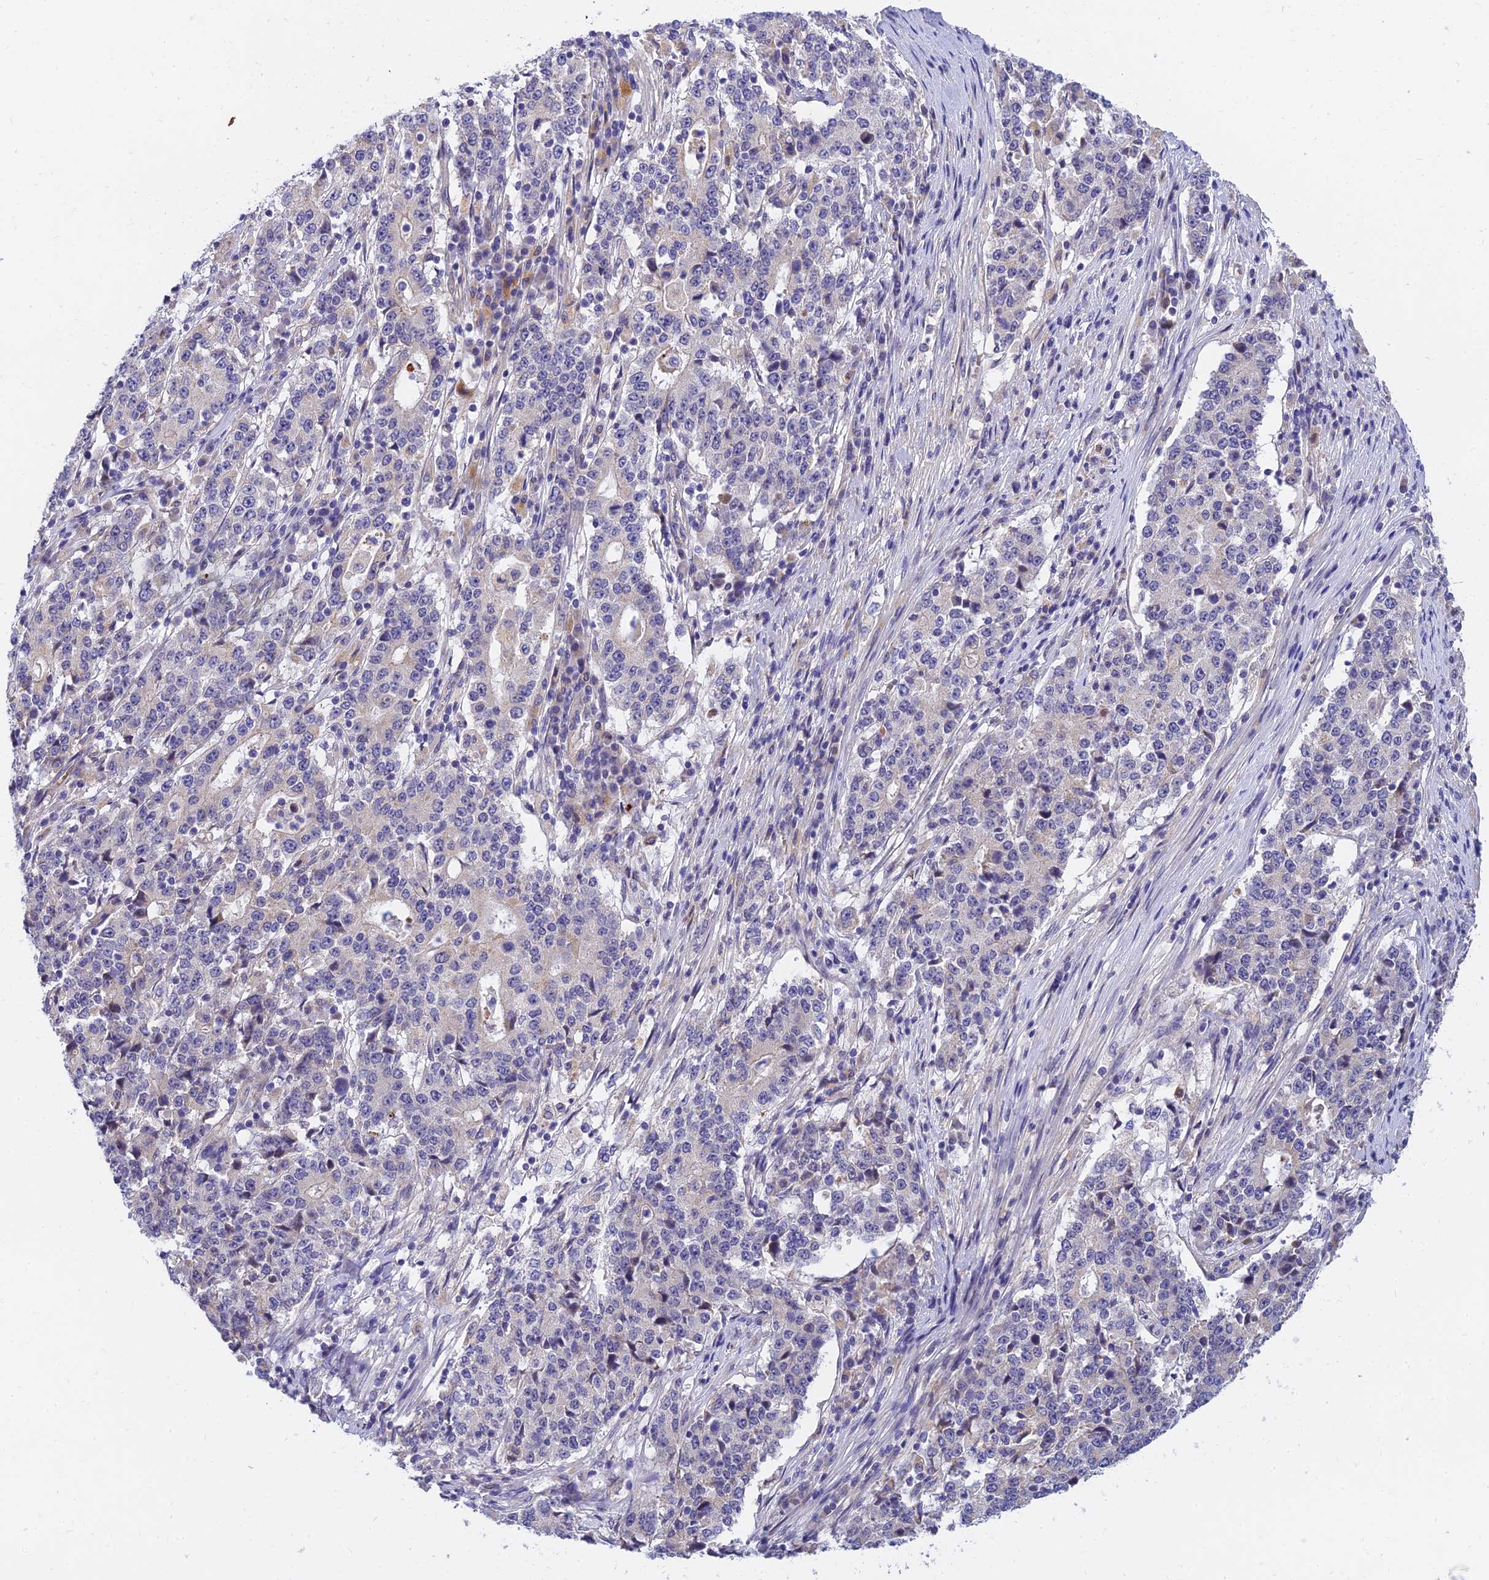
{"staining": {"intensity": "negative", "quantity": "none", "location": "none"}, "tissue": "stomach cancer", "cell_type": "Tumor cells", "image_type": "cancer", "snomed": [{"axis": "morphology", "description": "Adenocarcinoma, NOS"}, {"axis": "topography", "description": "Stomach"}], "caption": "This is an IHC photomicrograph of human stomach cancer. There is no expression in tumor cells.", "gene": "ANKS4B", "patient": {"sex": "male", "age": 59}}